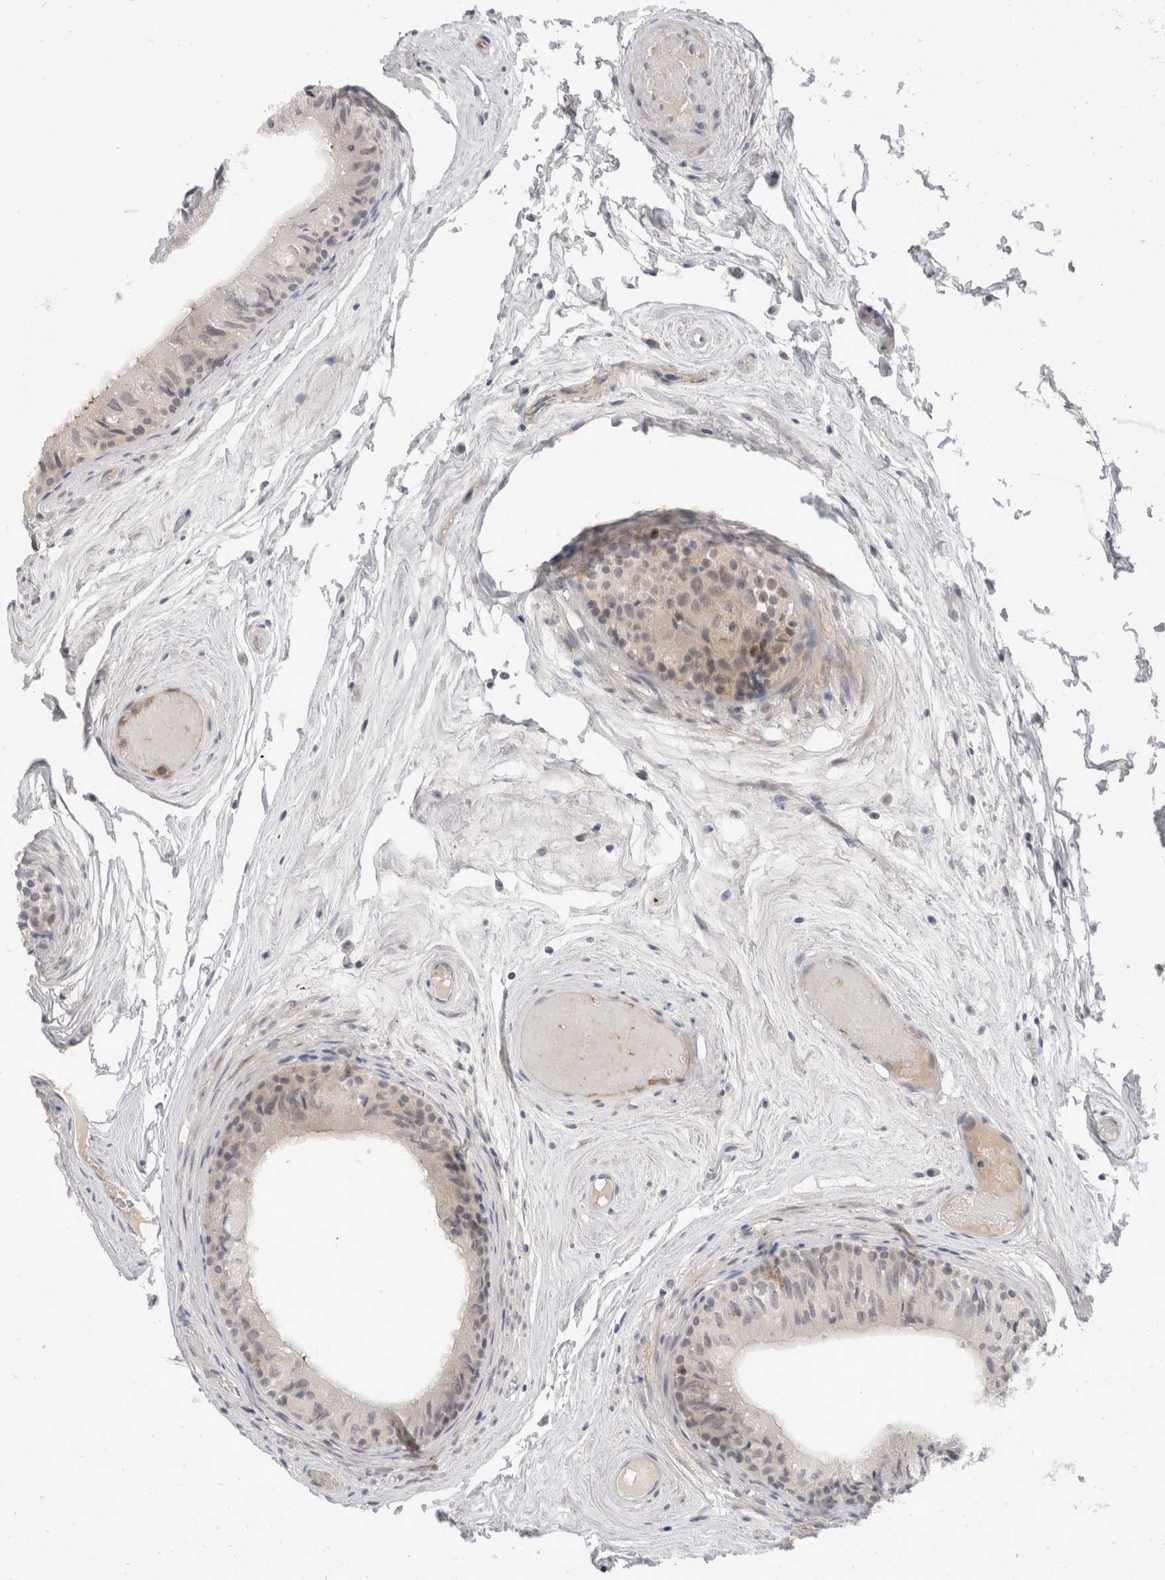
{"staining": {"intensity": "negative", "quantity": "none", "location": "none"}, "tissue": "epididymis", "cell_type": "Glandular cells", "image_type": "normal", "snomed": [{"axis": "morphology", "description": "Normal tissue, NOS"}, {"axis": "topography", "description": "Epididymis"}], "caption": "Immunohistochemistry (IHC) histopathology image of unremarkable epididymis: human epididymis stained with DAB exhibits no significant protein positivity in glandular cells. Brightfield microscopy of immunohistochemistry (IHC) stained with DAB (3,3'-diaminobenzidine) (brown) and hematoxylin (blue), captured at high magnification.", "gene": "TOM1L2", "patient": {"sex": "male", "age": 79}}